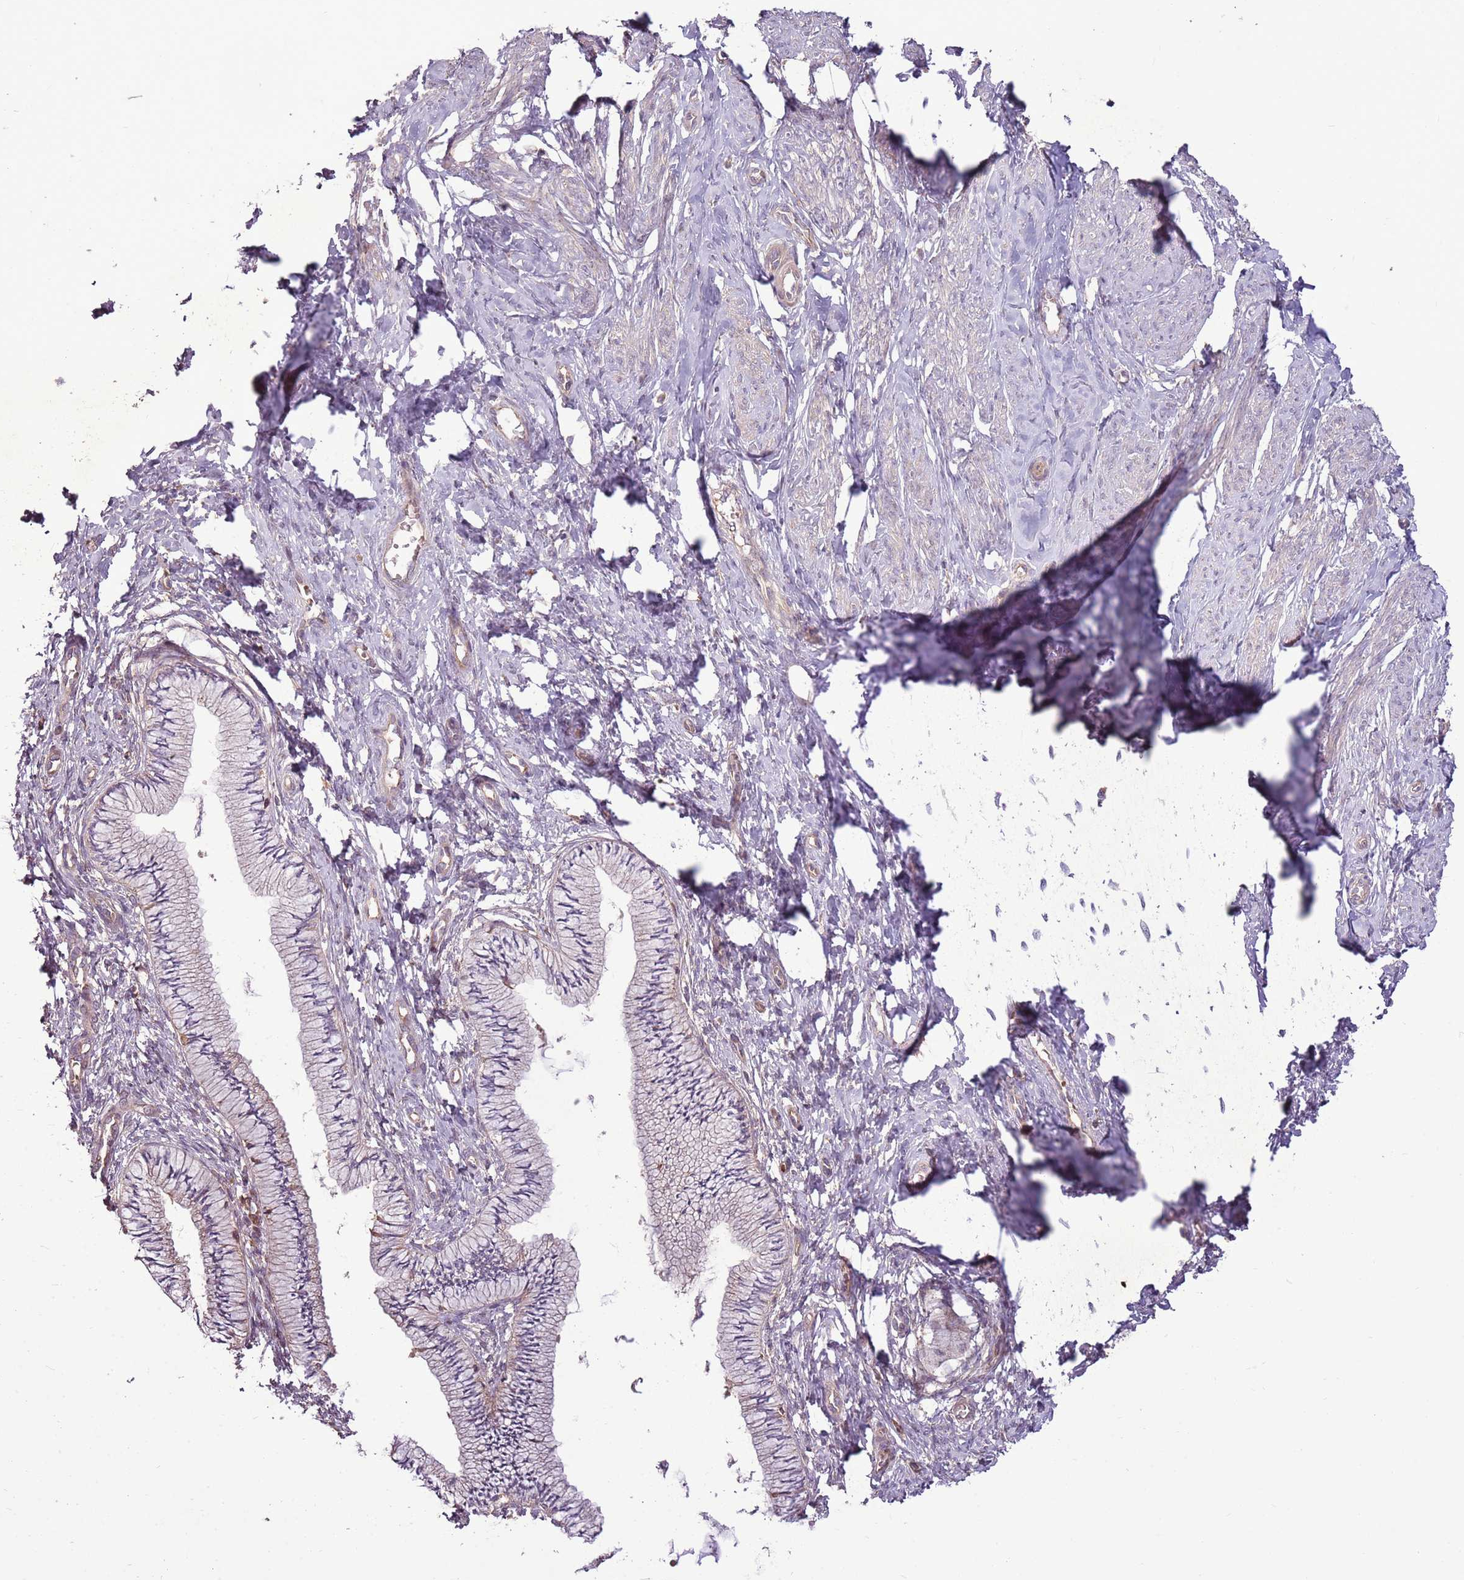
{"staining": {"intensity": "negative", "quantity": "none", "location": "none"}, "tissue": "cervix", "cell_type": "Glandular cells", "image_type": "normal", "snomed": [{"axis": "morphology", "description": "Normal tissue, NOS"}, {"axis": "topography", "description": "Cervix"}], "caption": "Immunohistochemistry photomicrograph of unremarkable cervix stained for a protein (brown), which displays no expression in glandular cells. Nuclei are stained in blue.", "gene": "ANKRD24", "patient": {"sex": "female", "age": 36}}